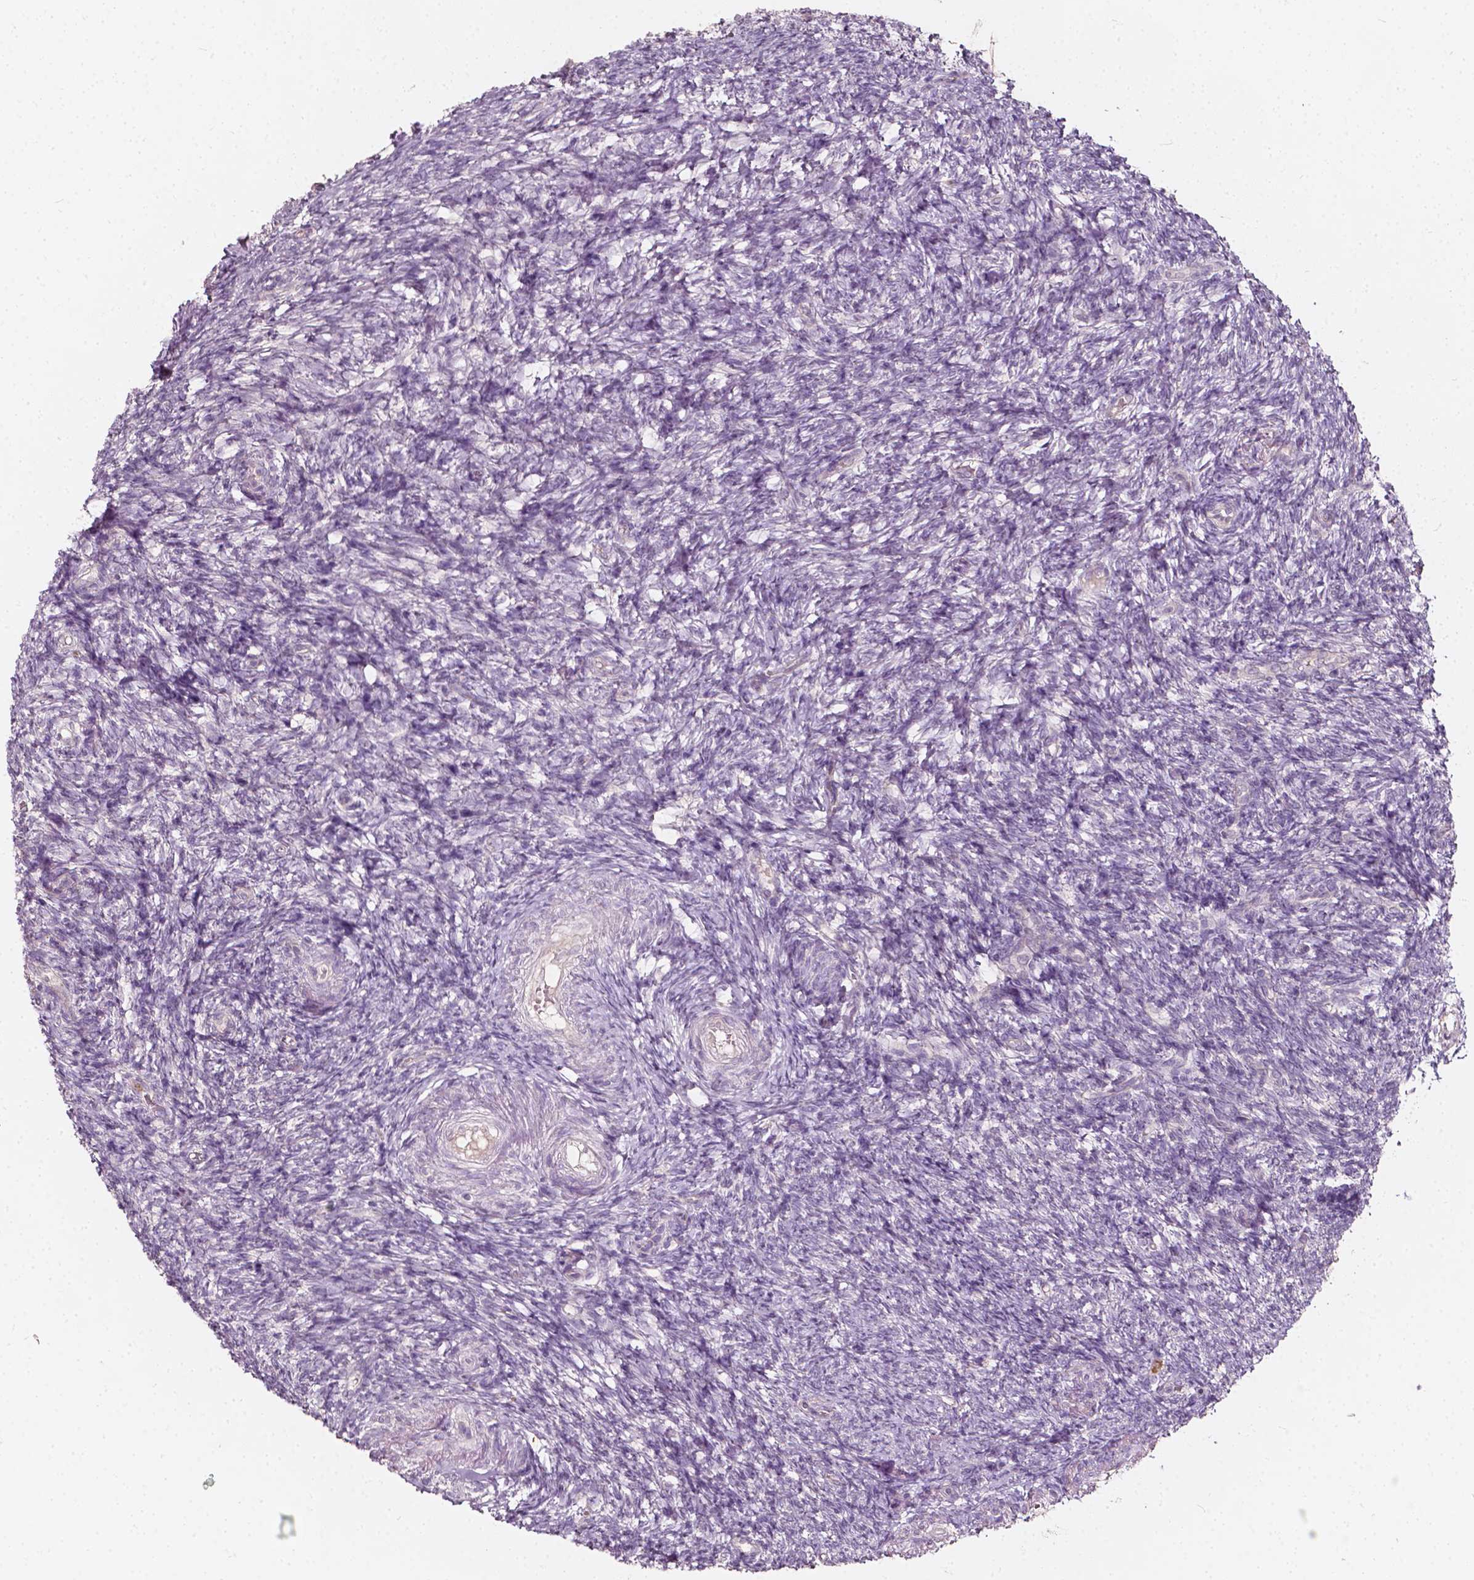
{"staining": {"intensity": "negative", "quantity": "none", "location": "none"}, "tissue": "ovary", "cell_type": "Follicle cells", "image_type": "normal", "snomed": [{"axis": "morphology", "description": "Normal tissue, NOS"}, {"axis": "topography", "description": "Ovary"}], "caption": "Follicle cells show no significant positivity in benign ovary. (Stains: DAB (3,3'-diaminobenzidine) immunohistochemistry with hematoxylin counter stain, Microscopy: brightfield microscopy at high magnification).", "gene": "NPC1L1", "patient": {"sex": "female", "age": 39}}